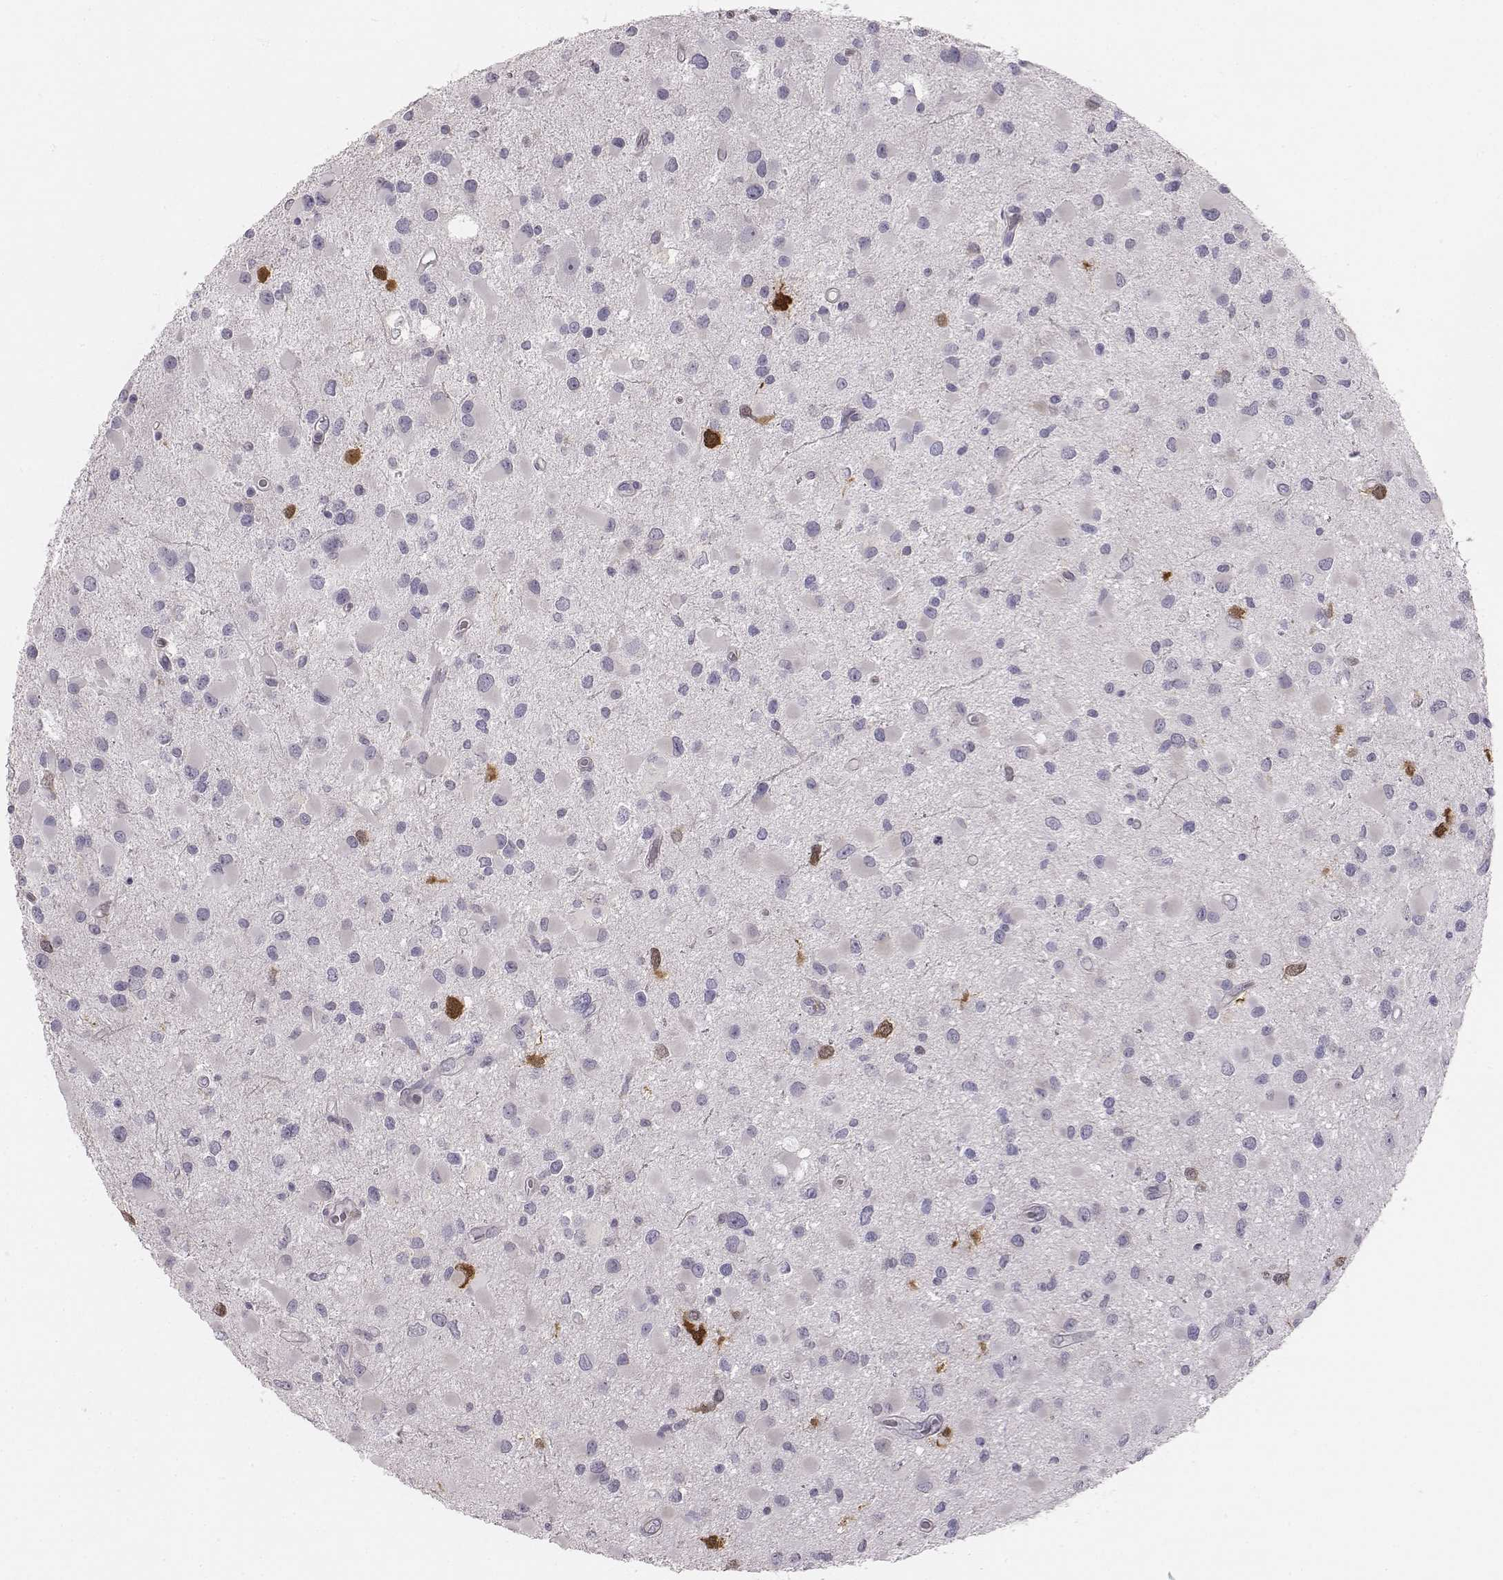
{"staining": {"intensity": "negative", "quantity": "none", "location": "none"}, "tissue": "glioma", "cell_type": "Tumor cells", "image_type": "cancer", "snomed": [{"axis": "morphology", "description": "Glioma, malignant, Low grade"}, {"axis": "topography", "description": "Brain"}], "caption": "A photomicrograph of human glioma is negative for staining in tumor cells.", "gene": "PBK", "patient": {"sex": "female", "age": 32}}